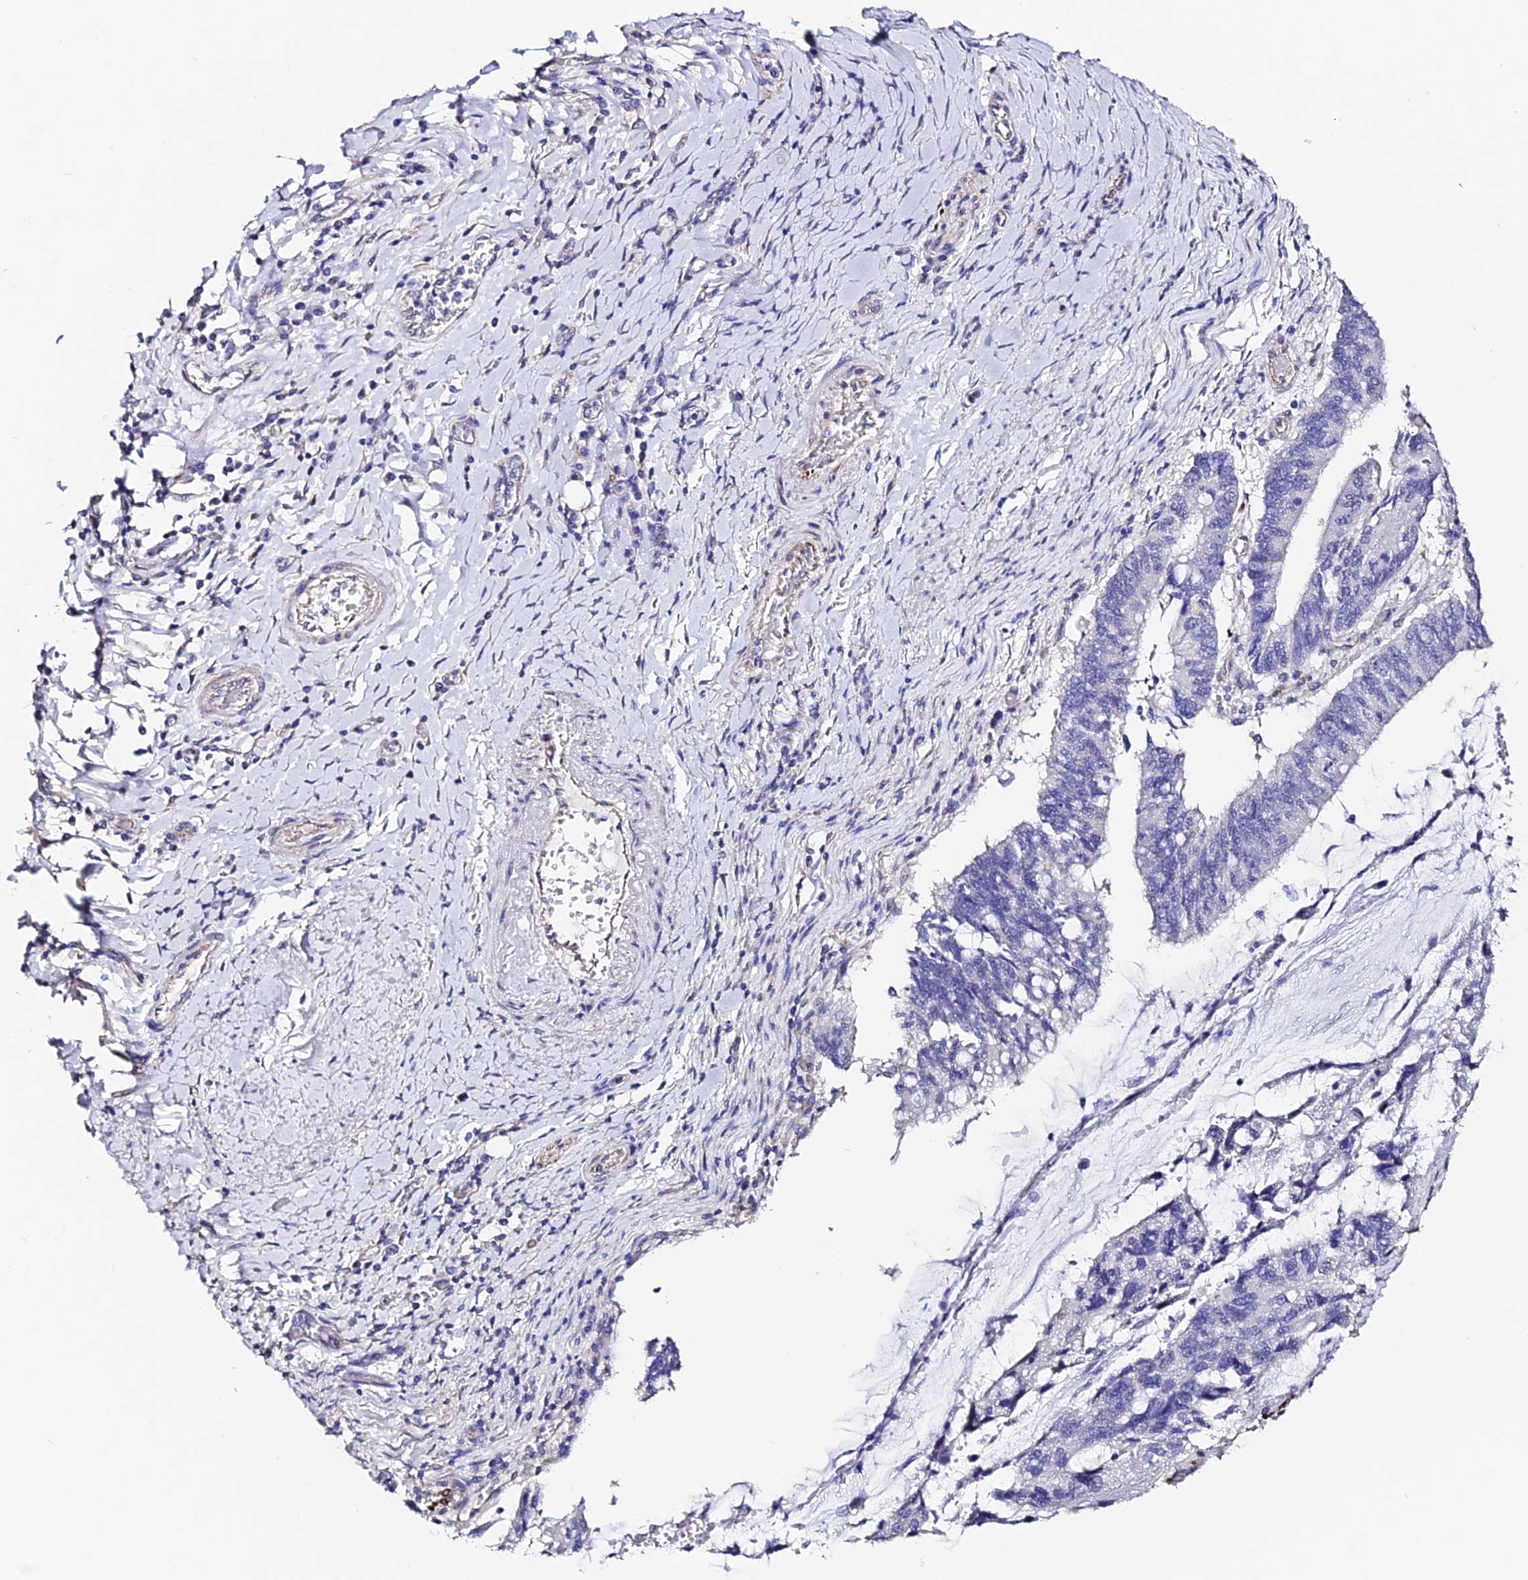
{"staining": {"intensity": "negative", "quantity": "none", "location": "none"}, "tissue": "pancreatic cancer", "cell_type": "Tumor cells", "image_type": "cancer", "snomed": [{"axis": "morphology", "description": "Adenocarcinoma, NOS"}, {"axis": "topography", "description": "Pancreas"}], "caption": "An immunohistochemistry (IHC) histopathology image of pancreatic cancer (adenocarcinoma) is shown. There is no staining in tumor cells of pancreatic cancer (adenocarcinoma).", "gene": "ESM1", "patient": {"sex": "female", "age": 50}}